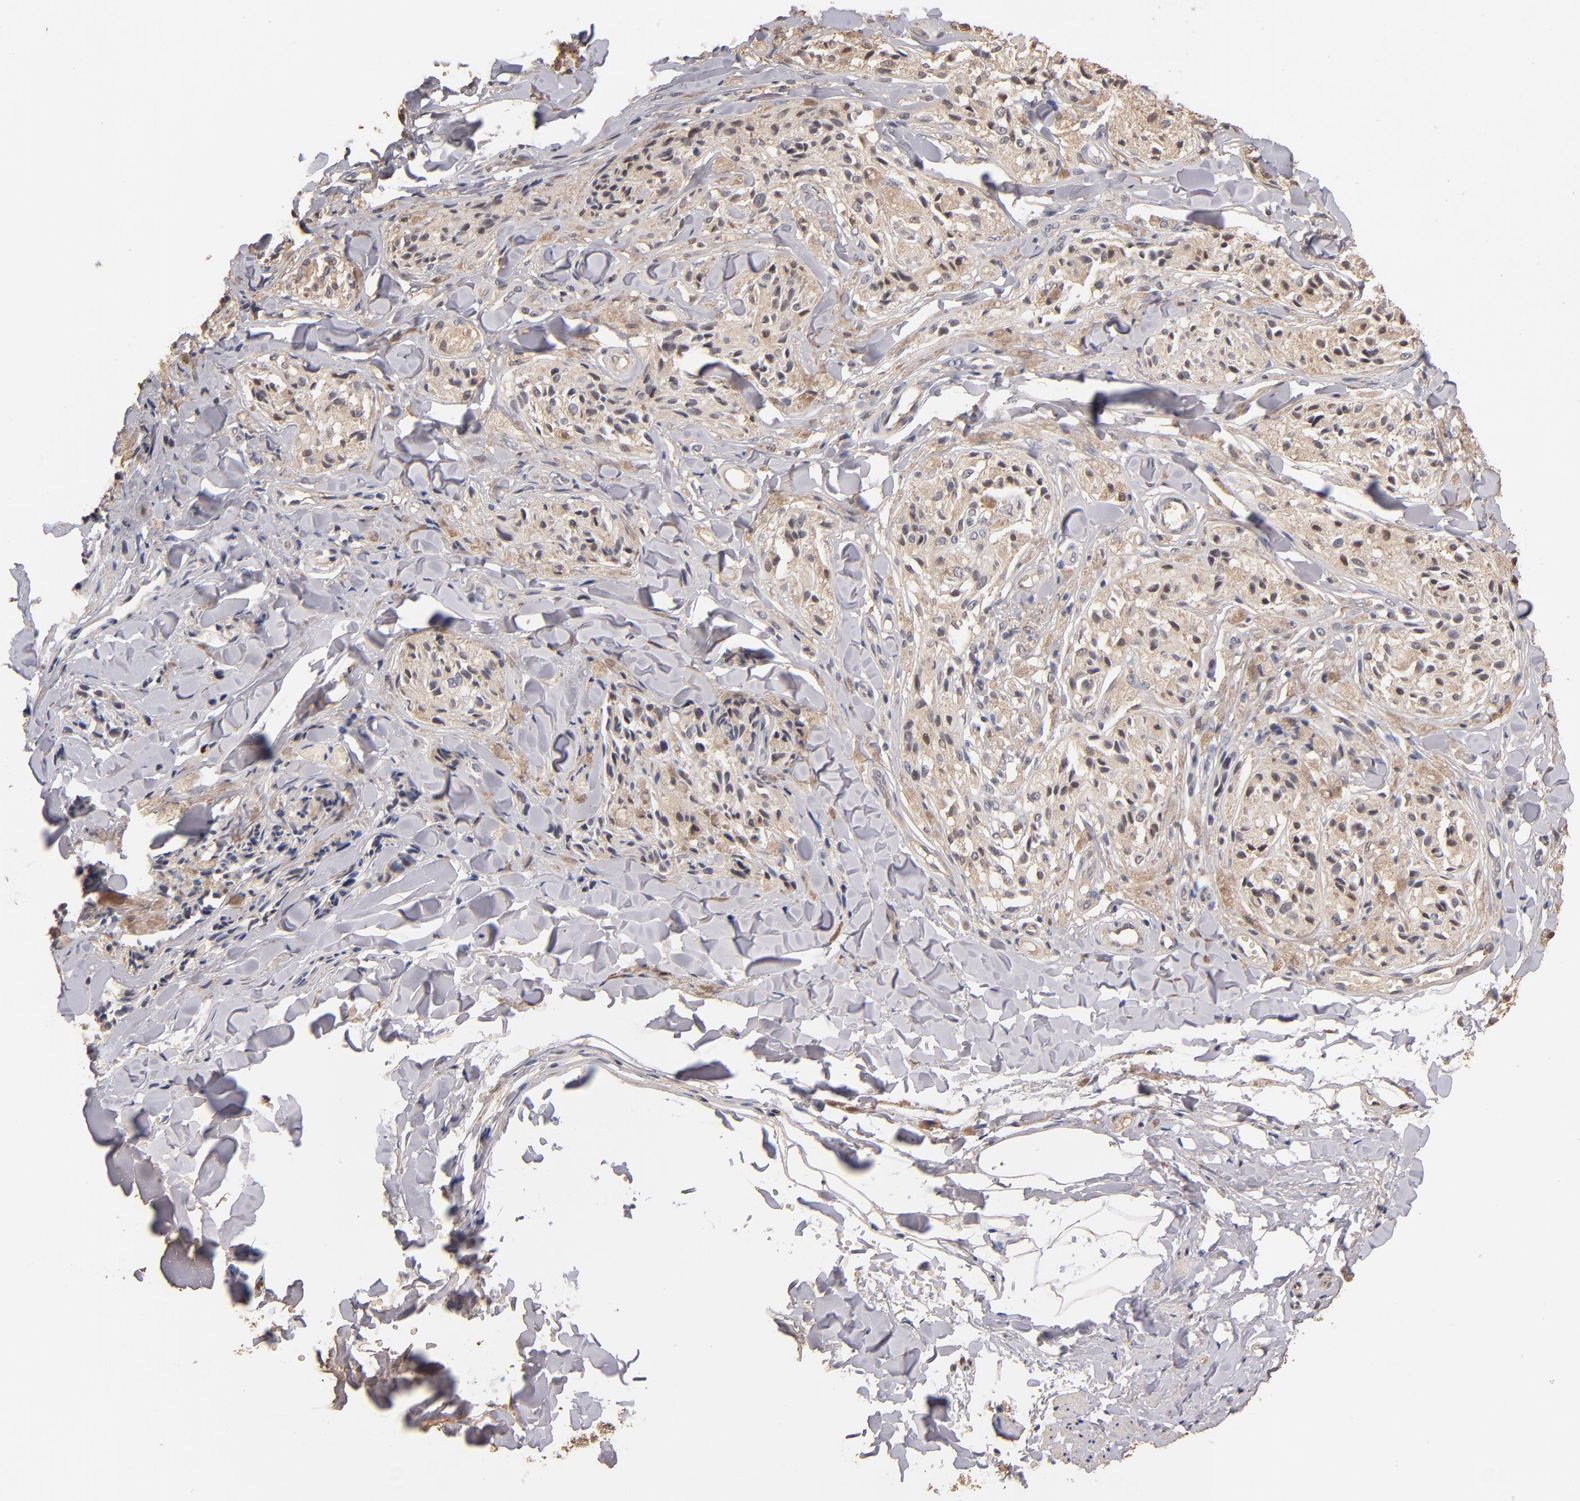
{"staining": {"intensity": "moderate", "quantity": "25%-75%", "location": "cytoplasmic/membranous,nuclear"}, "tissue": "melanoma", "cell_type": "Tumor cells", "image_type": "cancer", "snomed": [{"axis": "morphology", "description": "Malignant melanoma, Metastatic site"}, {"axis": "topography", "description": "Skin"}], "caption": "High-power microscopy captured an immunohistochemistry (IHC) image of melanoma, revealing moderate cytoplasmic/membranous and nuclear expression in about 25%-75% of tumor cells.", "gene": "RO60", "patient": {"sex": "female", "age": 66}}